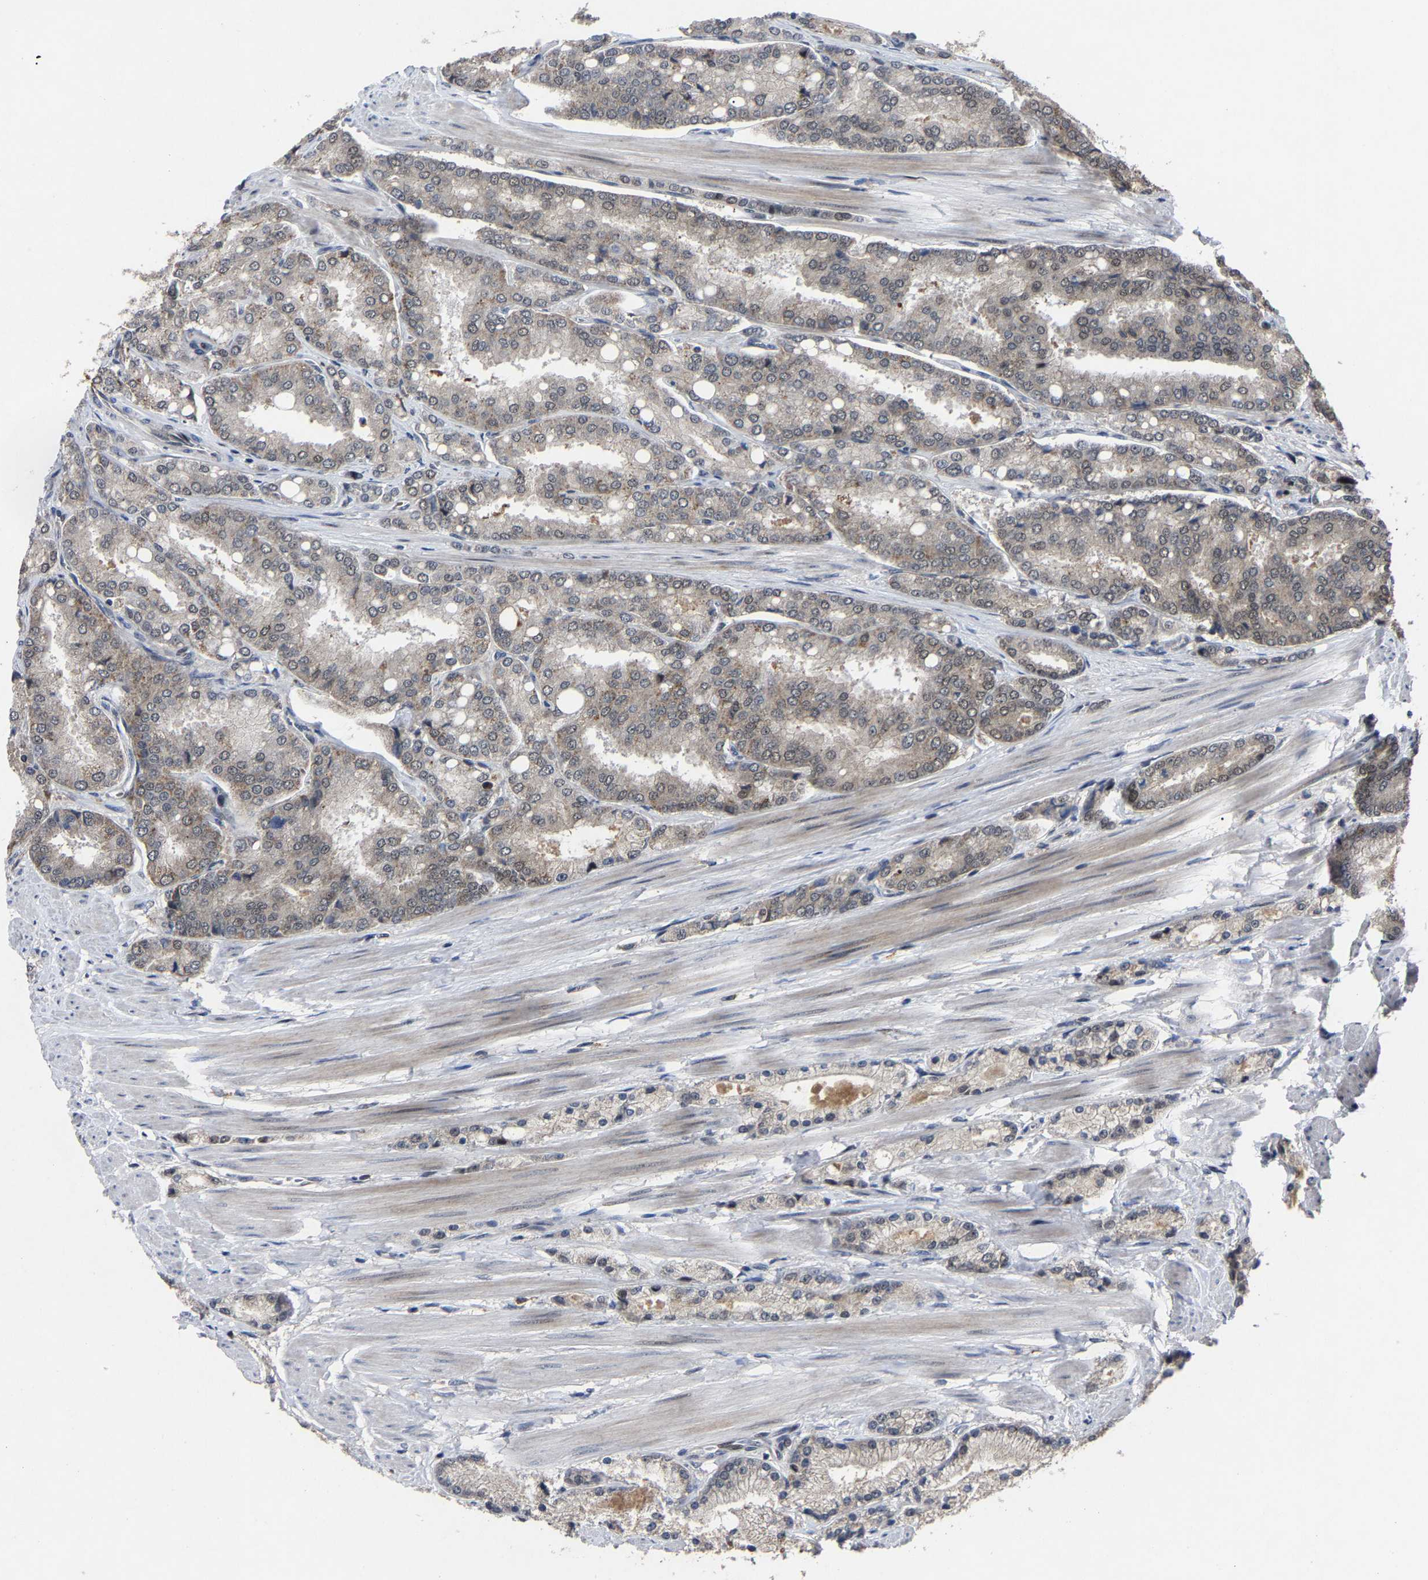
{"staining": {"intensity": "weak", "quantity": "<25%", "location": "nuclear"}, "tissue": "prostate cancer", "cell_type": "Tumor cells", "image_type": "cancer", "snomed": [{"axis": "morphology", "description": "Adenocarcinoma, High grade"}, {"axis": "topography", "description": "Prostate"}], "caption": "Tumor cells are negative for protein expression in human prostate cancer (adenocarcinoma (high-grade)).", "gene": "LSM8", "patient": {"sex": "male", "age": 50}}